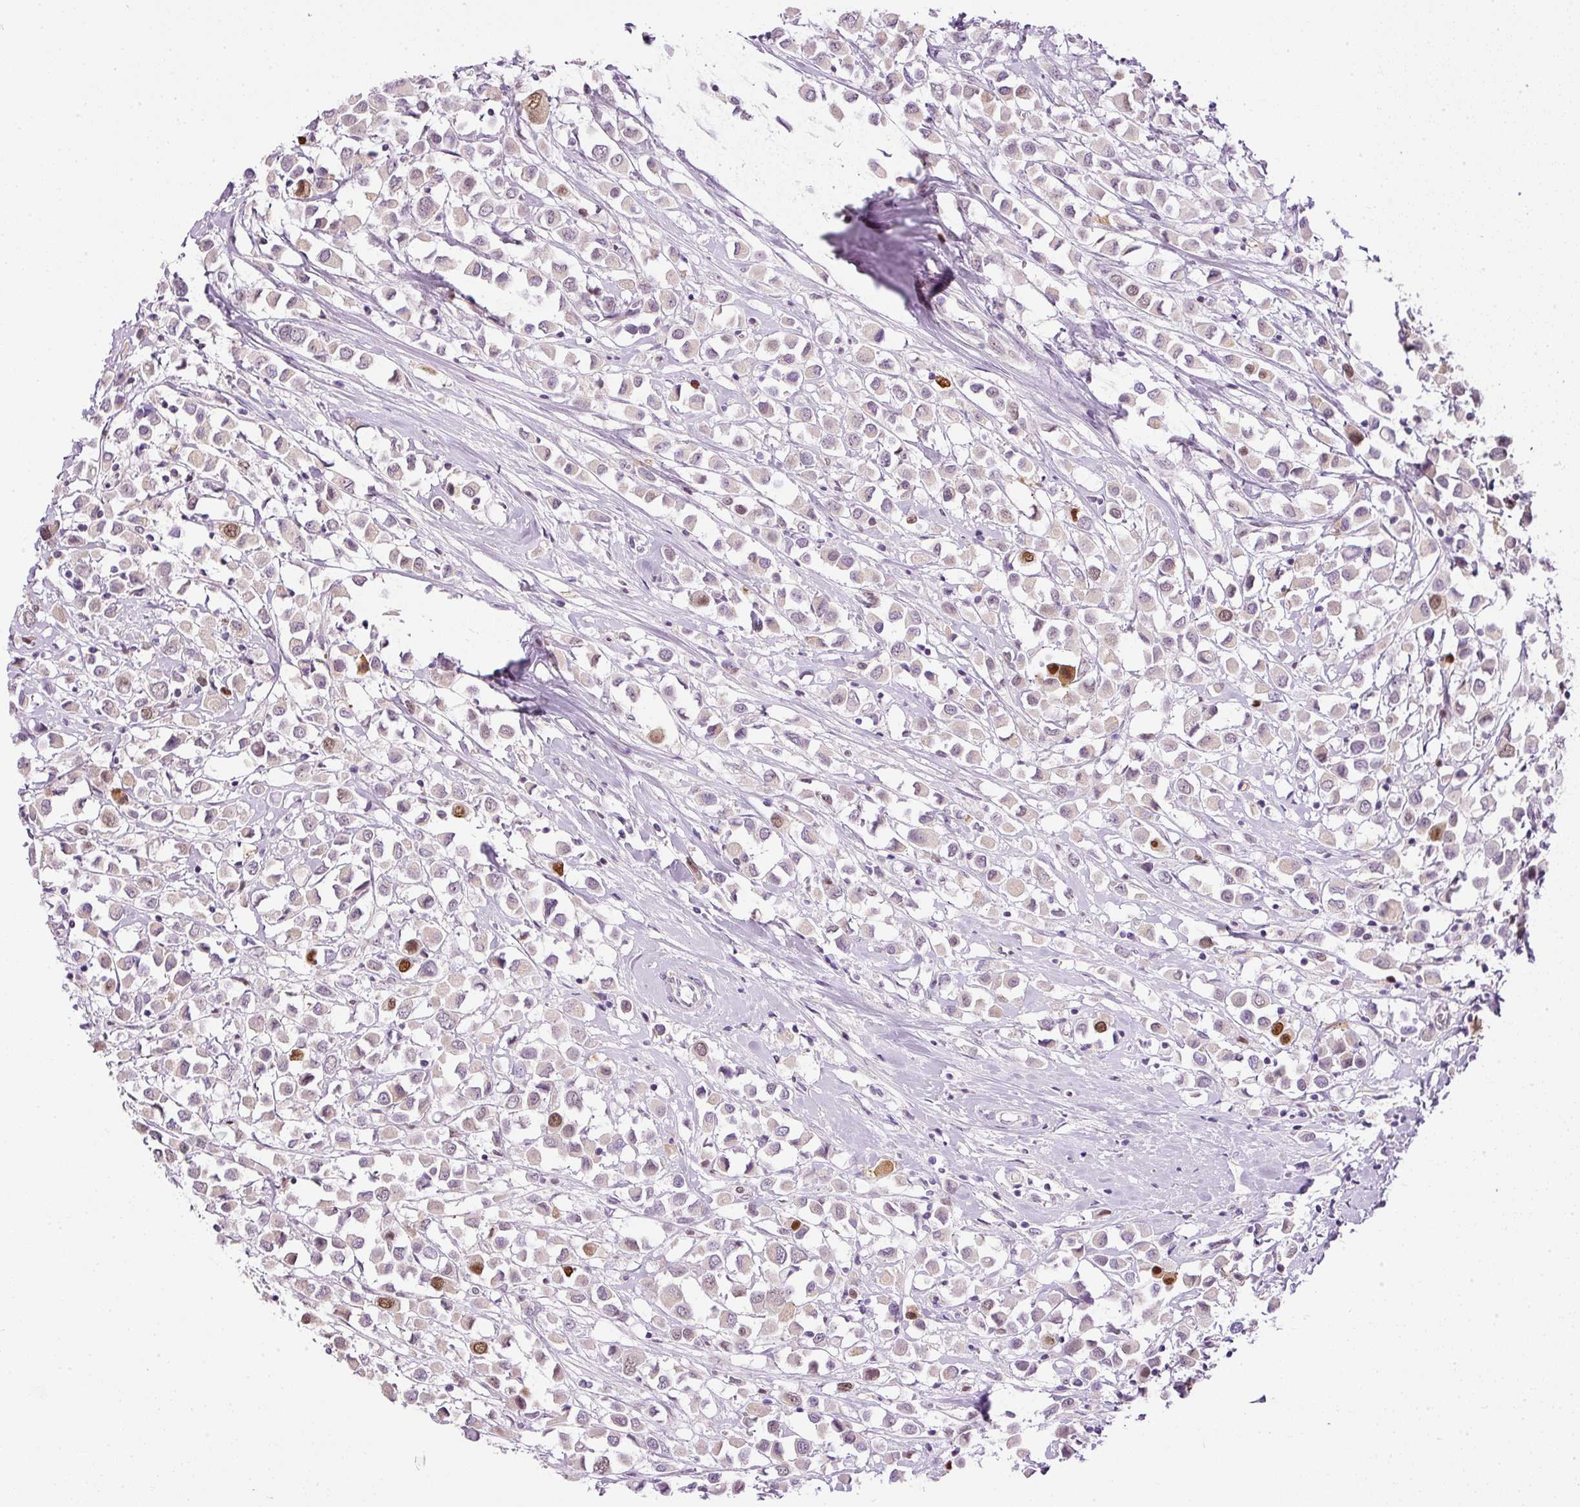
{"staining": {"intensity": "moderate", "quantity": "<25%", "location": "nuclear"}, "tissue": "breast cancer", "cell_type": "Tumor cells", "image_type": "cancer", "snomed": [{"axis": "morphology", "description": "Duct carcinoma"}, {"axis": "topography", "description": "Breast"}], "caption": "This micrograph exhibits immunohistochemistry (IHC) staining of human breast cancer, with low moderate nuclear staining in about <25% of tumor cells.", "gene": "KPNA2", "patient": {"sex": "female", "age": 61}}